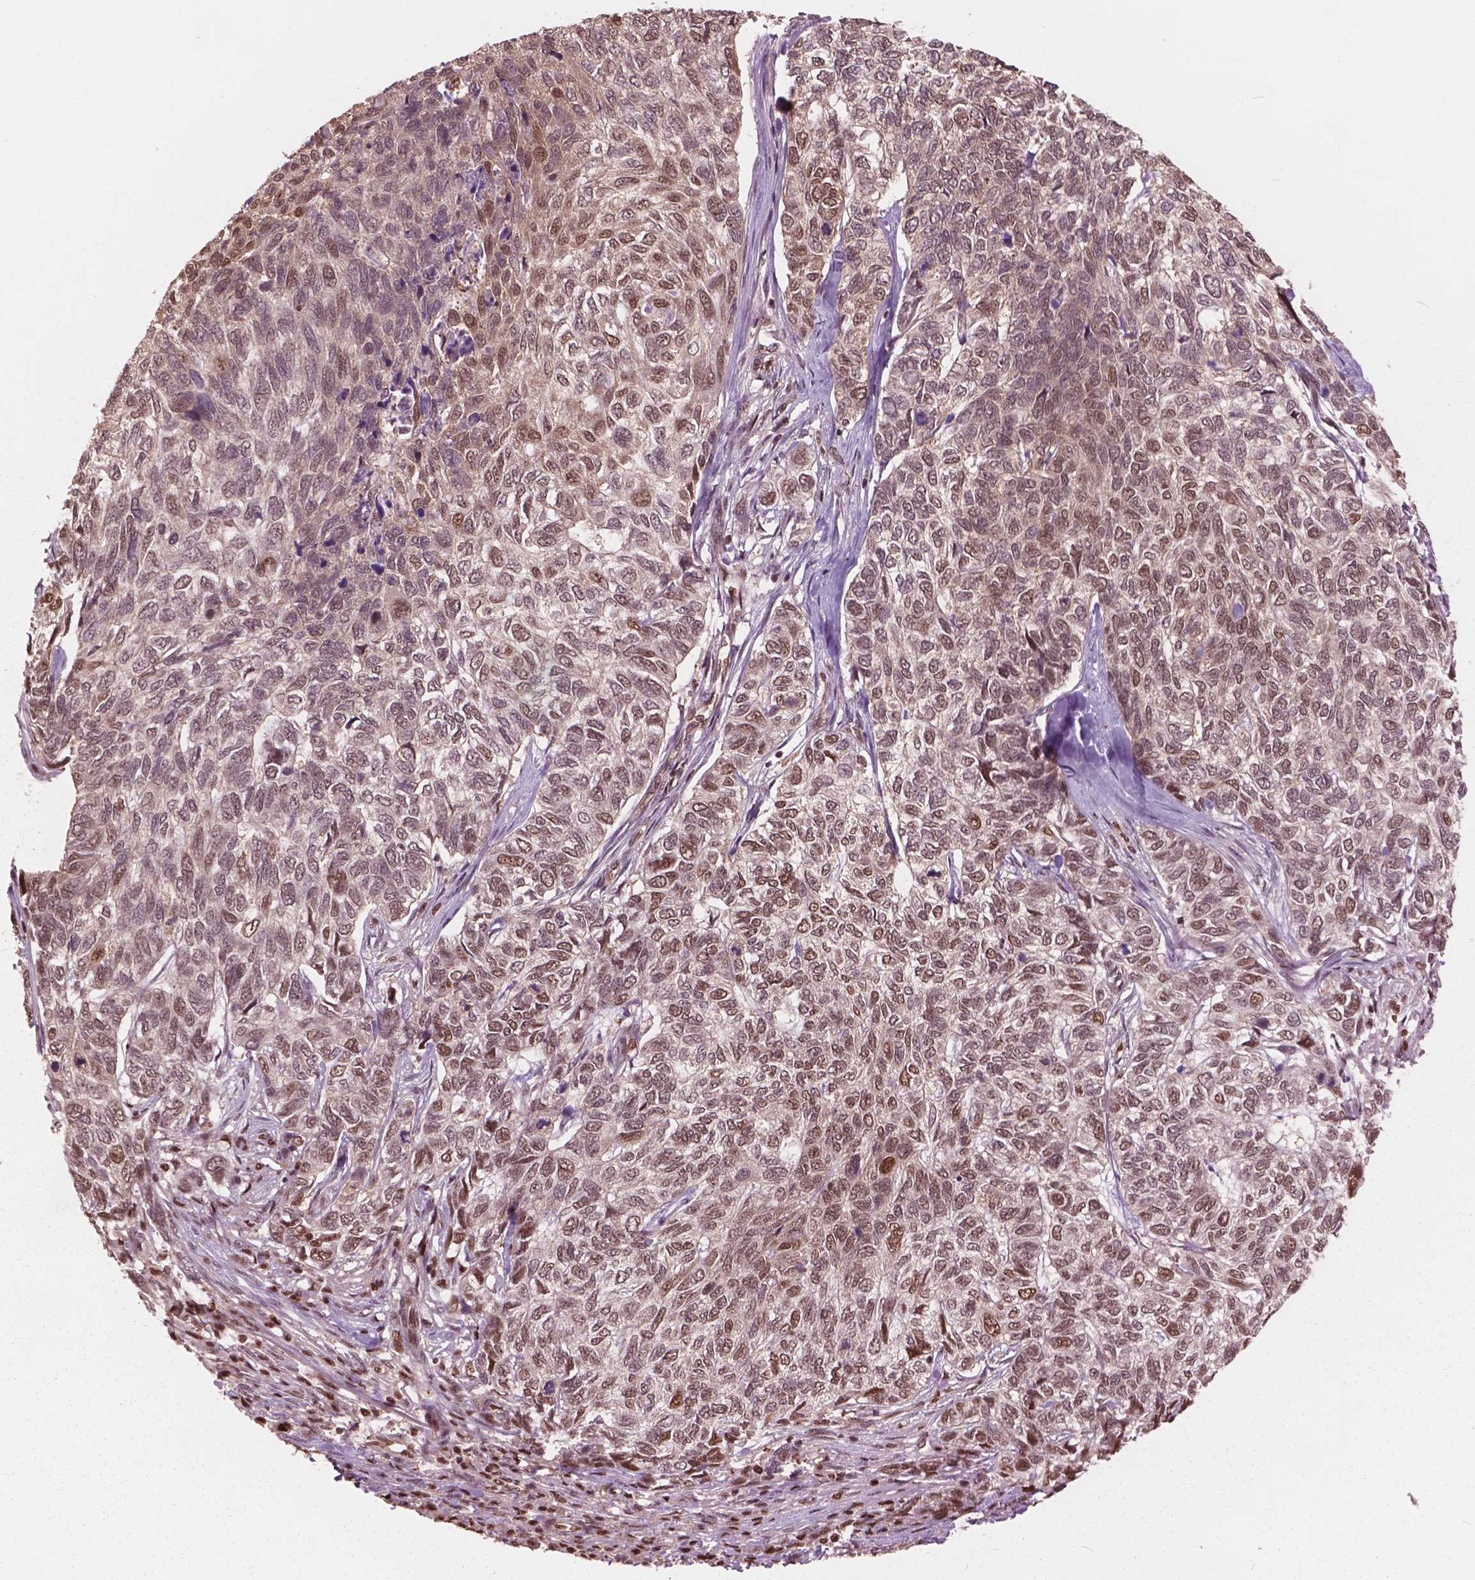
{"staining": {"intensity": "moderate", "quantity": ">75%", "location": "nuclear"}, "tissue": "skin cancer", "cell_type": "Tumor cells", "image_type": "cancer", "snomed": [{"axis": "morphology", "description": "Basal cell carcinoma"}, {"axis": "topography", "description": "Skin"}], "caption": "This photomicrograph exhibits immunohistochemistry (IHC) staining of human skin basal cell carcinoma, with medium moderate nuclear staining in about >75% of tumor cells.", "gene": "ANP32B", "patient": {"sex": "female", "age": 65}}